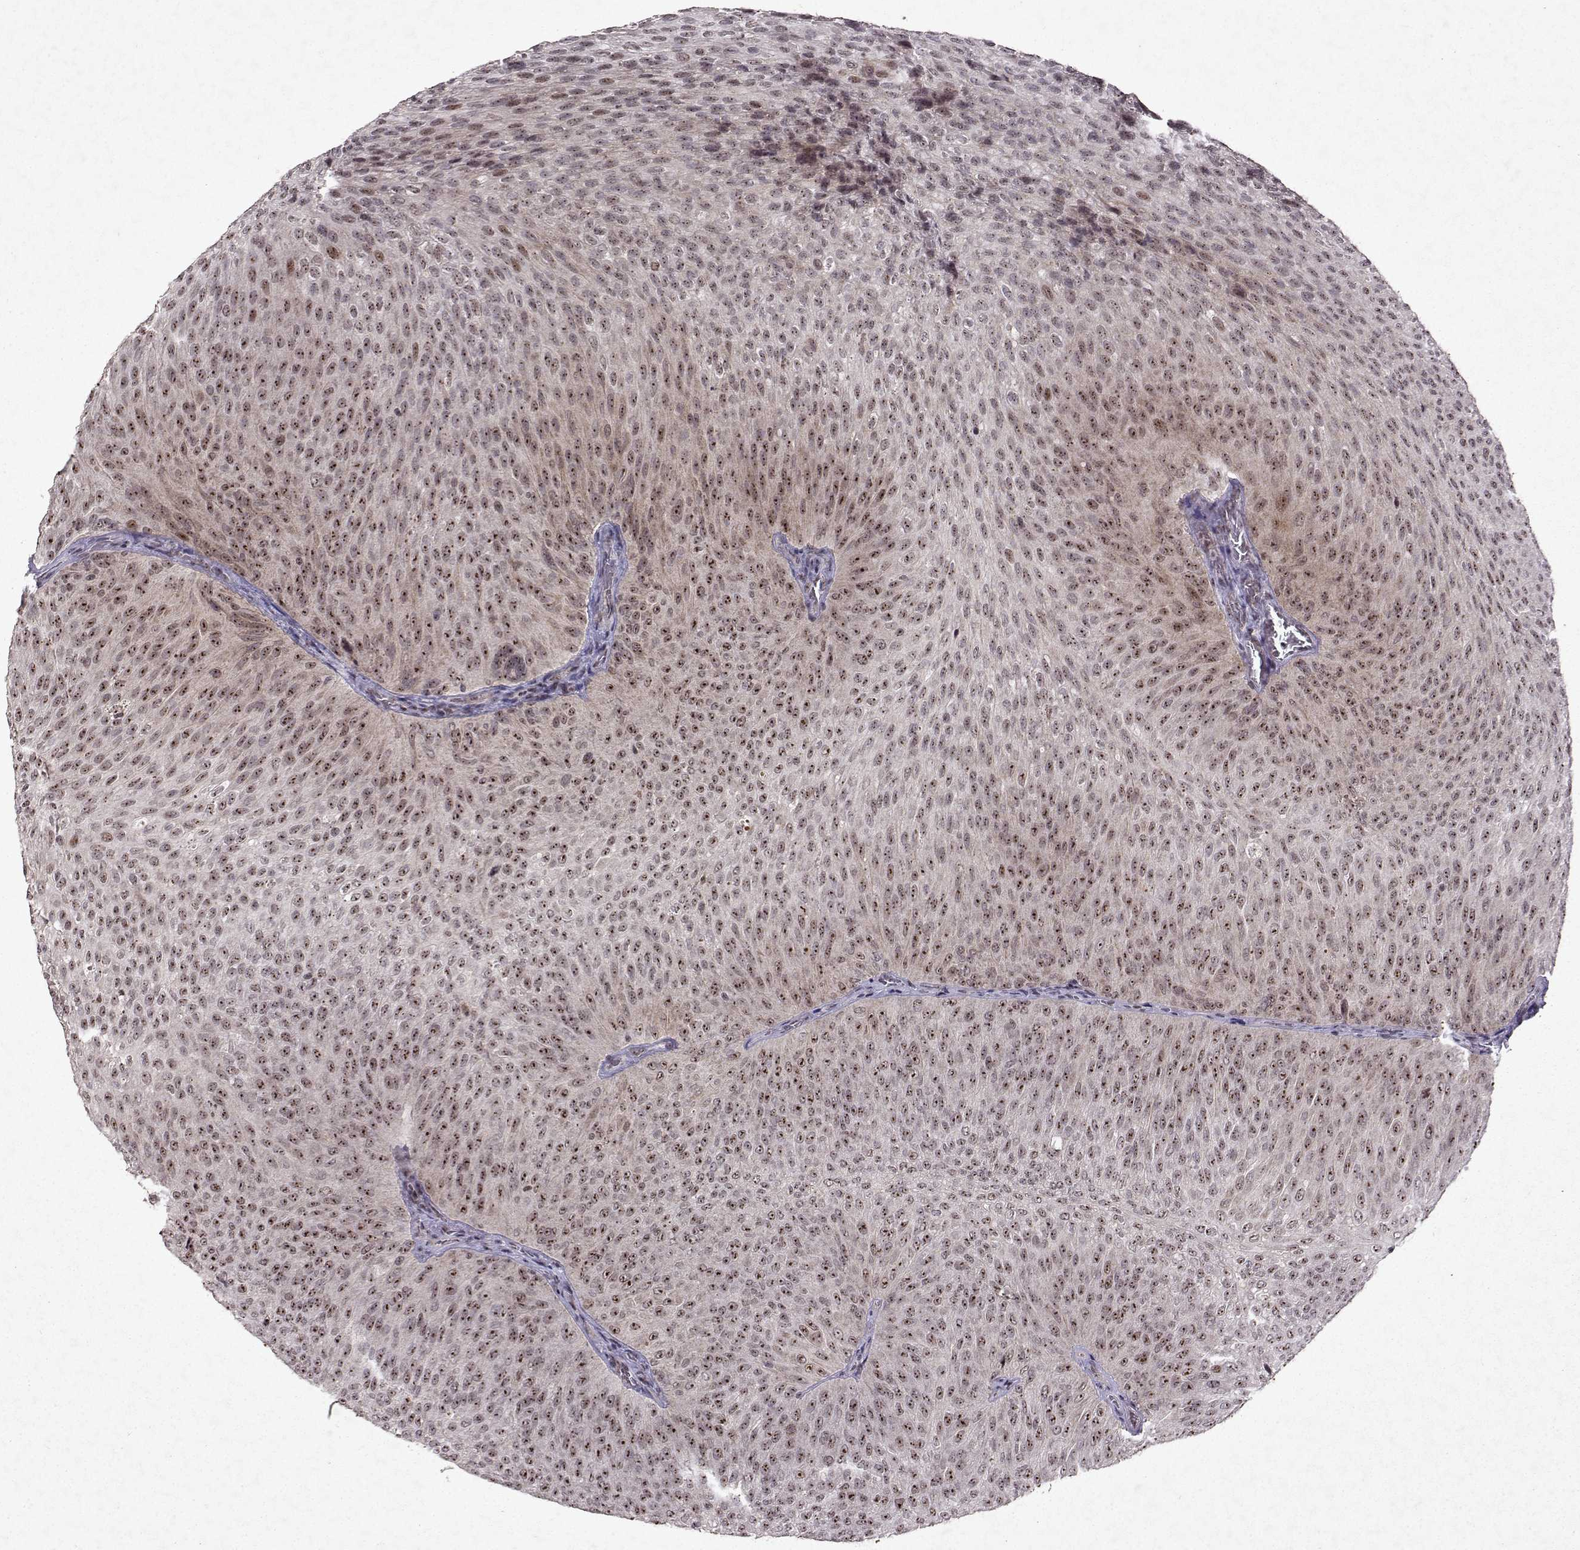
{"staining": {"intensity": "moderate", "quantity": "25%-75%", "location": "nuclear"}, "tissue": "urothelial cancer", "cell_type": "Tumor cells", "image_type": "cancer", "snomed": [{"axis": "morphology", "description": "Urothelial carcinoma, Low grade"}, {"axis": "topography", "description": "Urinary bladder"}], "caption": "A high-resolution photomicrograph shows IHC staining of low-grade urothelial carcinoma, which exhibits moderate nuclear expression in about 25%-75% of tumor cells.", "gene": "DDX56", "patient": {"sex": "male", "age": 78}}